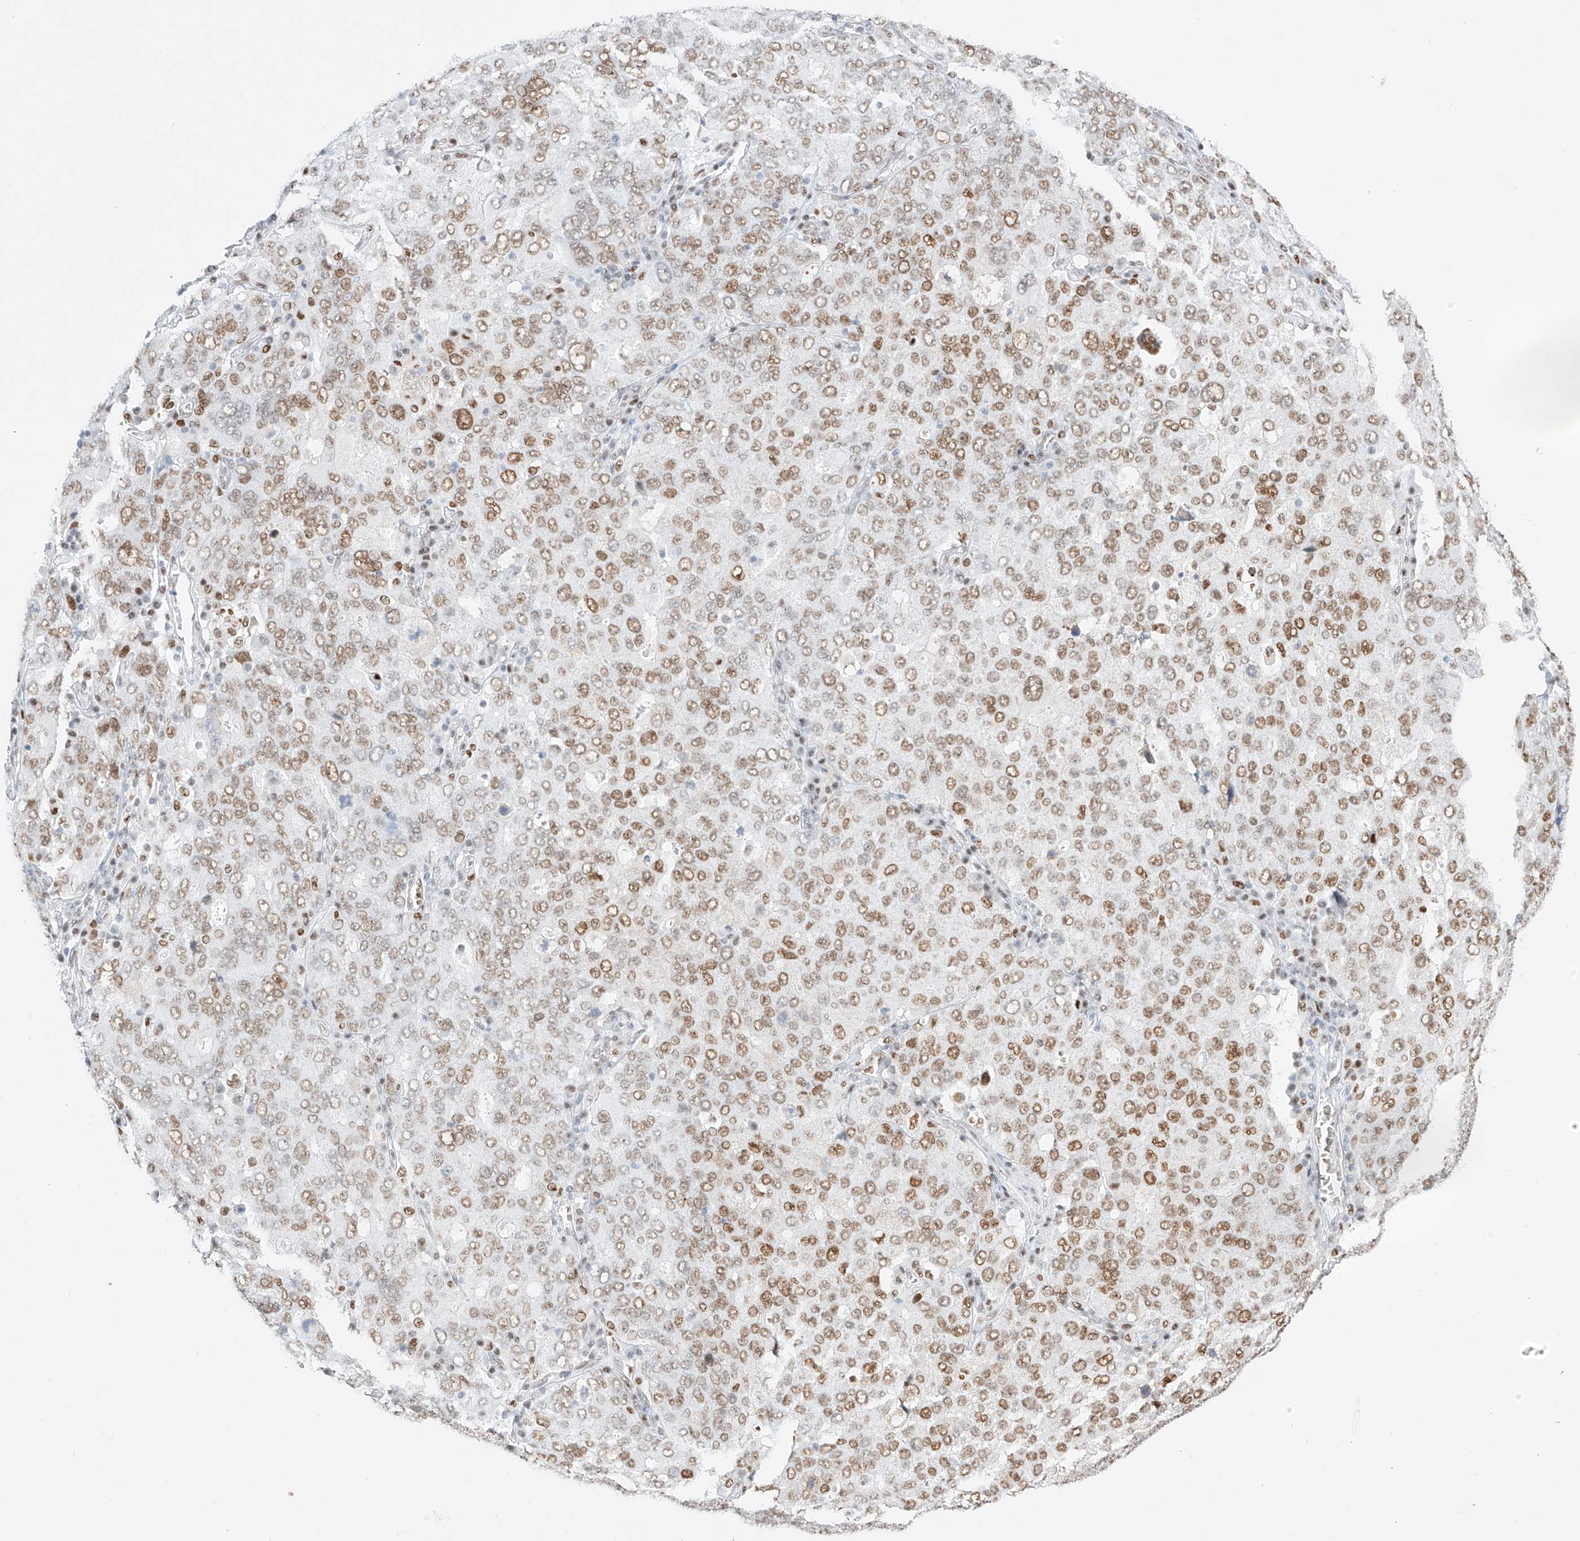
{"staining": {"intensity": "moderate", "quantity": ">75%", "location": "nuclear"}, "tissue": "ovarian cancer", "cell_type": "Tumor cells", "image_type": "cancer", "snomed": [{"axis": "morphology", "description": "Carcinoma, endometroid"}, {"axis": "topography", "description": "Ovary"}], "caption": "DAB (3,3'-diaminobenzidine) immunohistochemical staining of human endometroid carcinoma (ovarian) shows moderate nuclear protein staining in about >75% of tumor cells.", "gene": "APIP", "patient": {"sex": "female", "age": 62}}